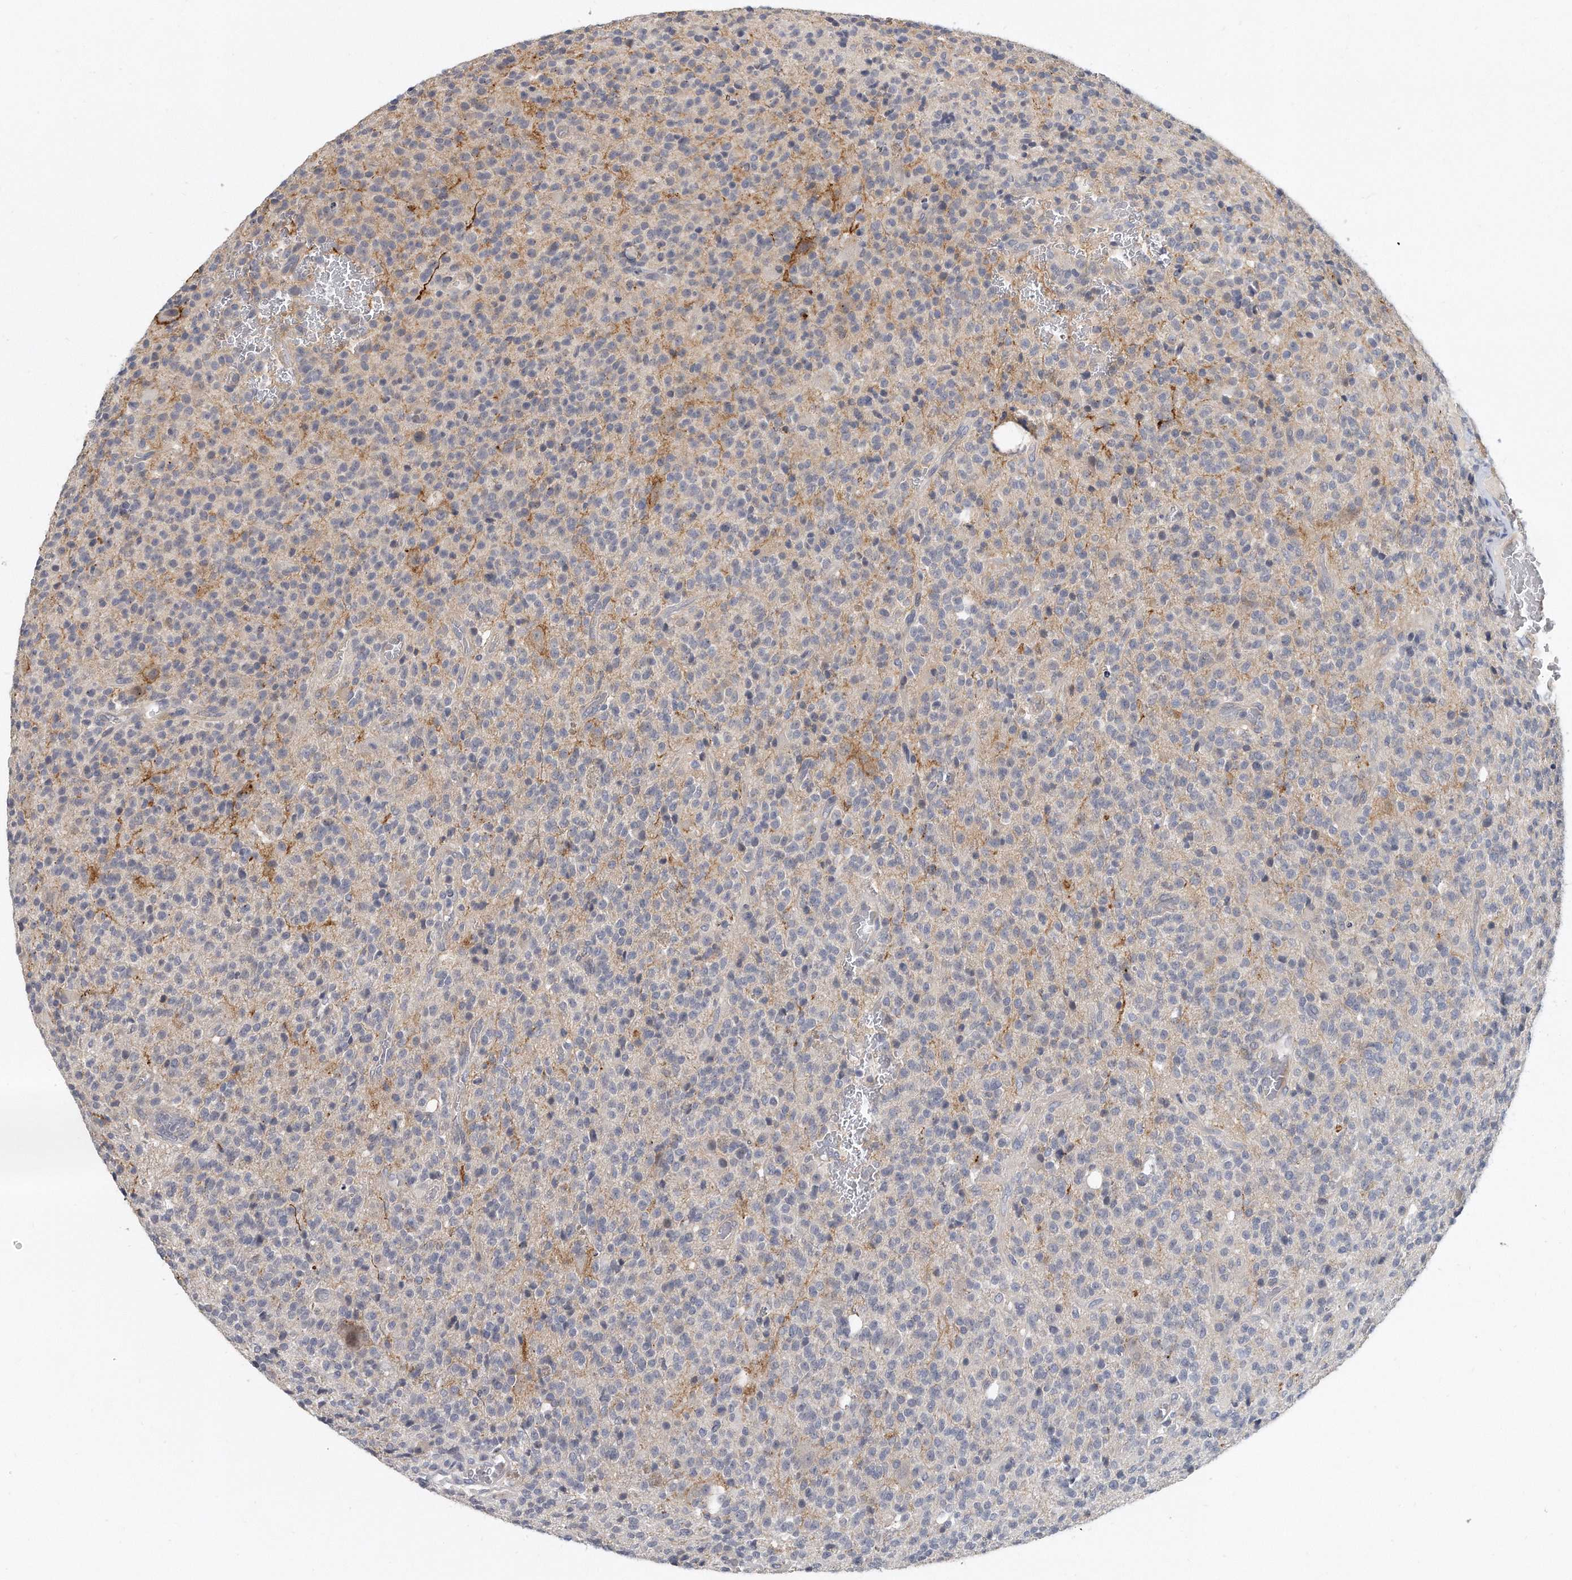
{"staining": {"intensity": "weak", "quantity": "<25%", "location": "cytoplasmic/membranous"}, "tissue": "glioma", "cell_type": "Tumor cells", "image_type": "cancer", "snomed": [{"axis": "morphology", "description": "Glioma, malignant, High grade"}, {"axis": "topography", "description": "Brain"}], "caption": "High magnification brightfield microscopy of malignant glioma (high-grade) stained with DAB (3,3'-diaminobenzidine) (brown) and counterstained with hematoxylin (blue): tumor cells show no significant expression. (DAB (3,3'-diaminobenzidine) immunohistochemistry (IHC) with hematoxylin counter stain).", "gene": "KLHL7", "patient": {"sex": "male", "age": 34}}